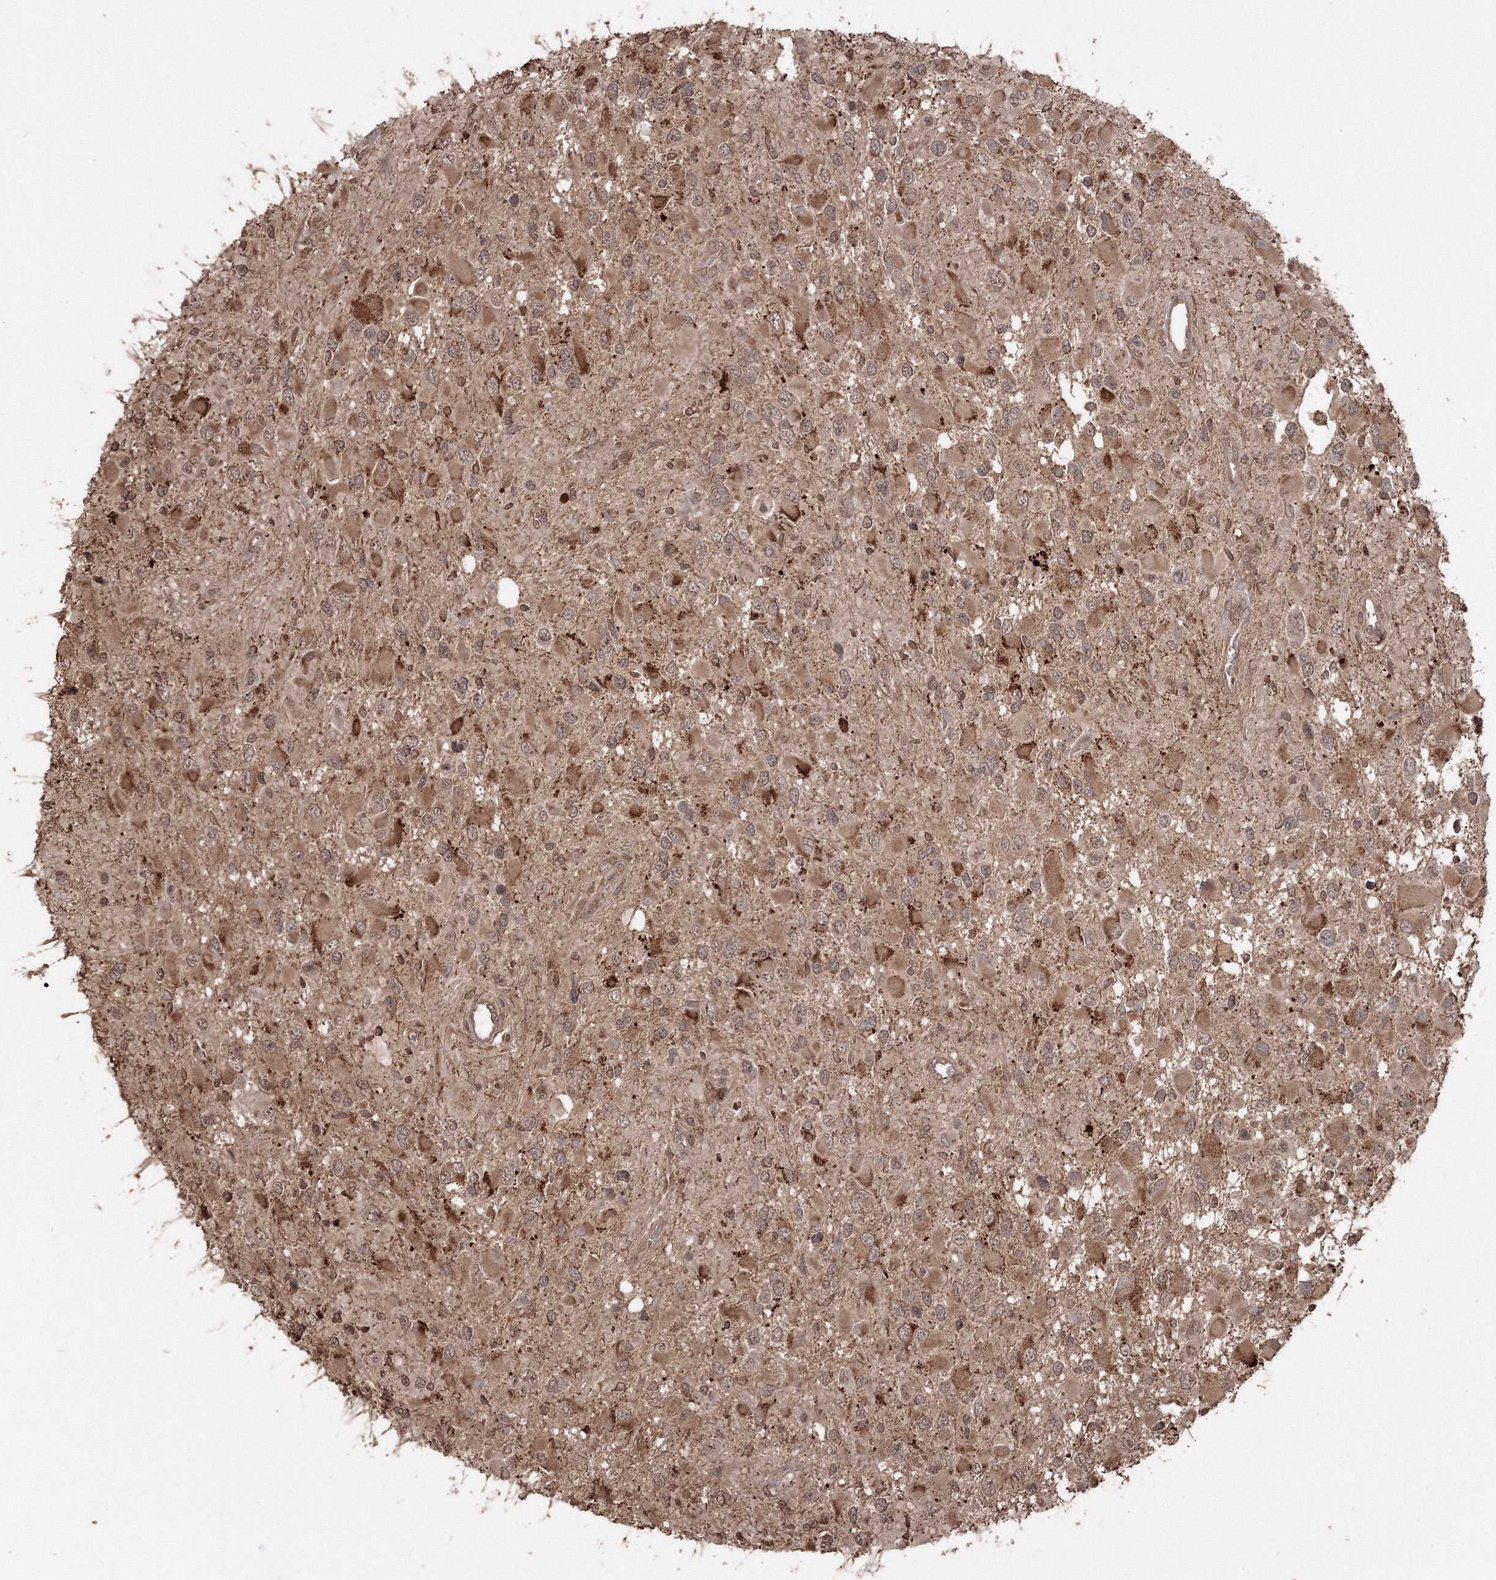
{"staining": {"intensity": "moderate", "quantity": "25%-75%", "location": "cytoplasmic/membranous"}, "tissue": "glioma", "cell_type": "Tumor cells", "image_type": "cancer", "snomed": [{"axis": "morphology", "description": "Glioma, malignant, High grade"}, {"axis": "topography", "description": "Brain"}], "caption": "Glioma tissue displays moderate cytoplasmic/membranous positivity in approximately 25%-75% of tumor cells (DAB (3,3'-diaminobenzidine) IHC with brightfield microscopy, high magnification).", "gene": "CCDC122", "patient": {"sex": "male", "age": 53}}